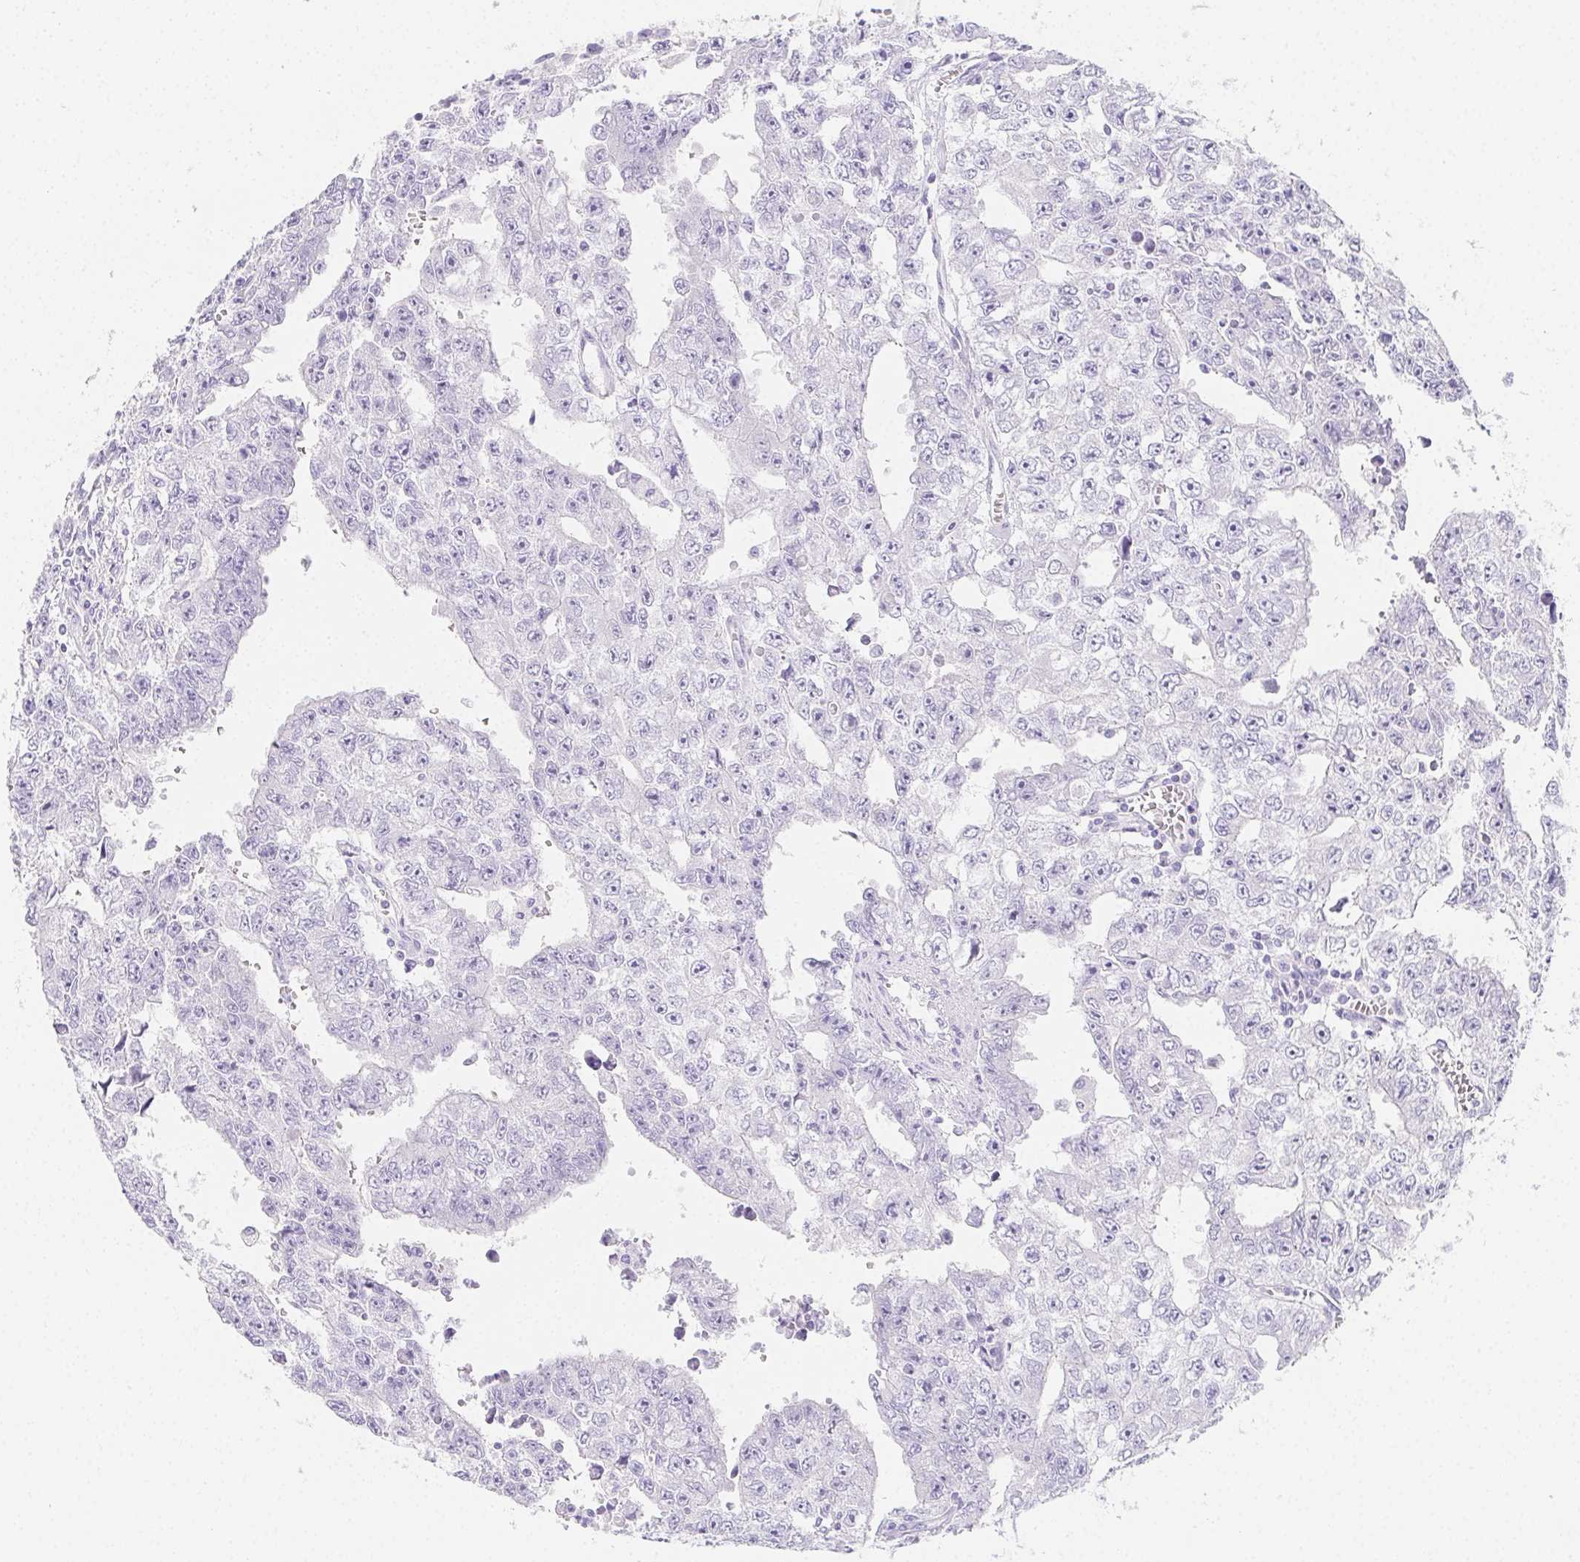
{"staining": {"intensity": "negative", "quantity": "none", "location": "none"}, "tissue": "testis cancer", "cell_type": "Tumor cells", "image_type": "cancer", "snomed": [{"axis": "morphology", "description": "Carcinoma, Embryonal, NOS"}, {"axis": "morphology", "description": "Teratoma, malignant, NOS"}, {"axis": "topography", "description": "Testis"}], "caption": "Protein analysis of testis malignant teratoma exhibits no significant staining in tumor cells. Nuclei are stained in blue.", "gene": "ZBBX", "patient": {"sex": "male", "age": 24}}